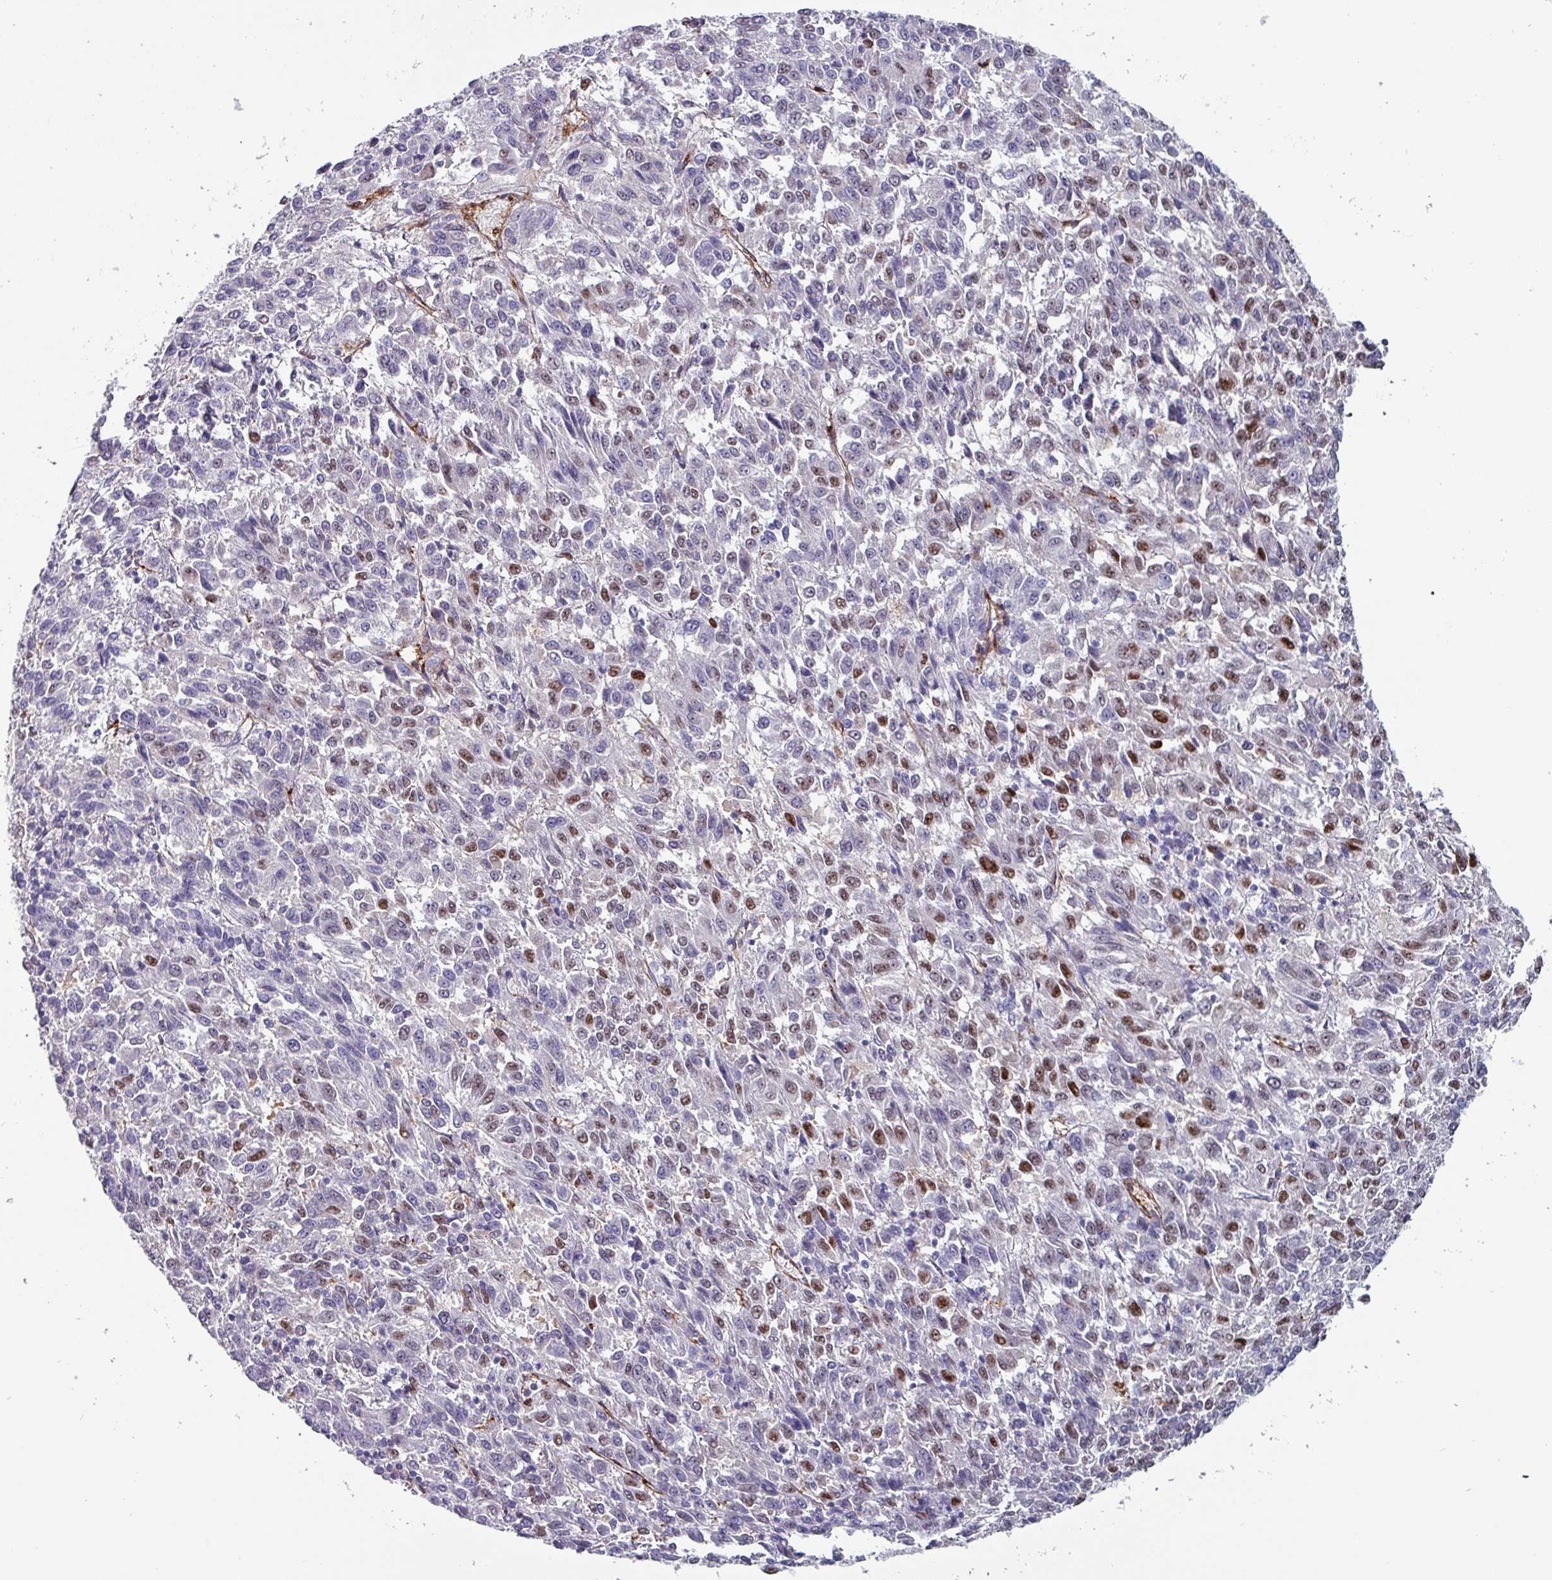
{"staining": {"intensity": "moderate", "quantity": "25%-75%", "location": "nuclear"}, "tissue": "melanoma", "cell_type": "Tumor cells", "image_type": "cancer", "snomed": [{"axis": "morphology", "description": "Malignant melanoma, Metastatic site"}, {"axis": "topography", "description": "Lung"}], "caption": "Immunohistochemical staining of human malignant melanoma (metastatic site) exhibits medium levels of moderate nuclear protein staining in about 25%-75% of tumor cells.", "gene": "ZNF816-ZNF321P", "patient": {"sex": "male", "age": 64}}